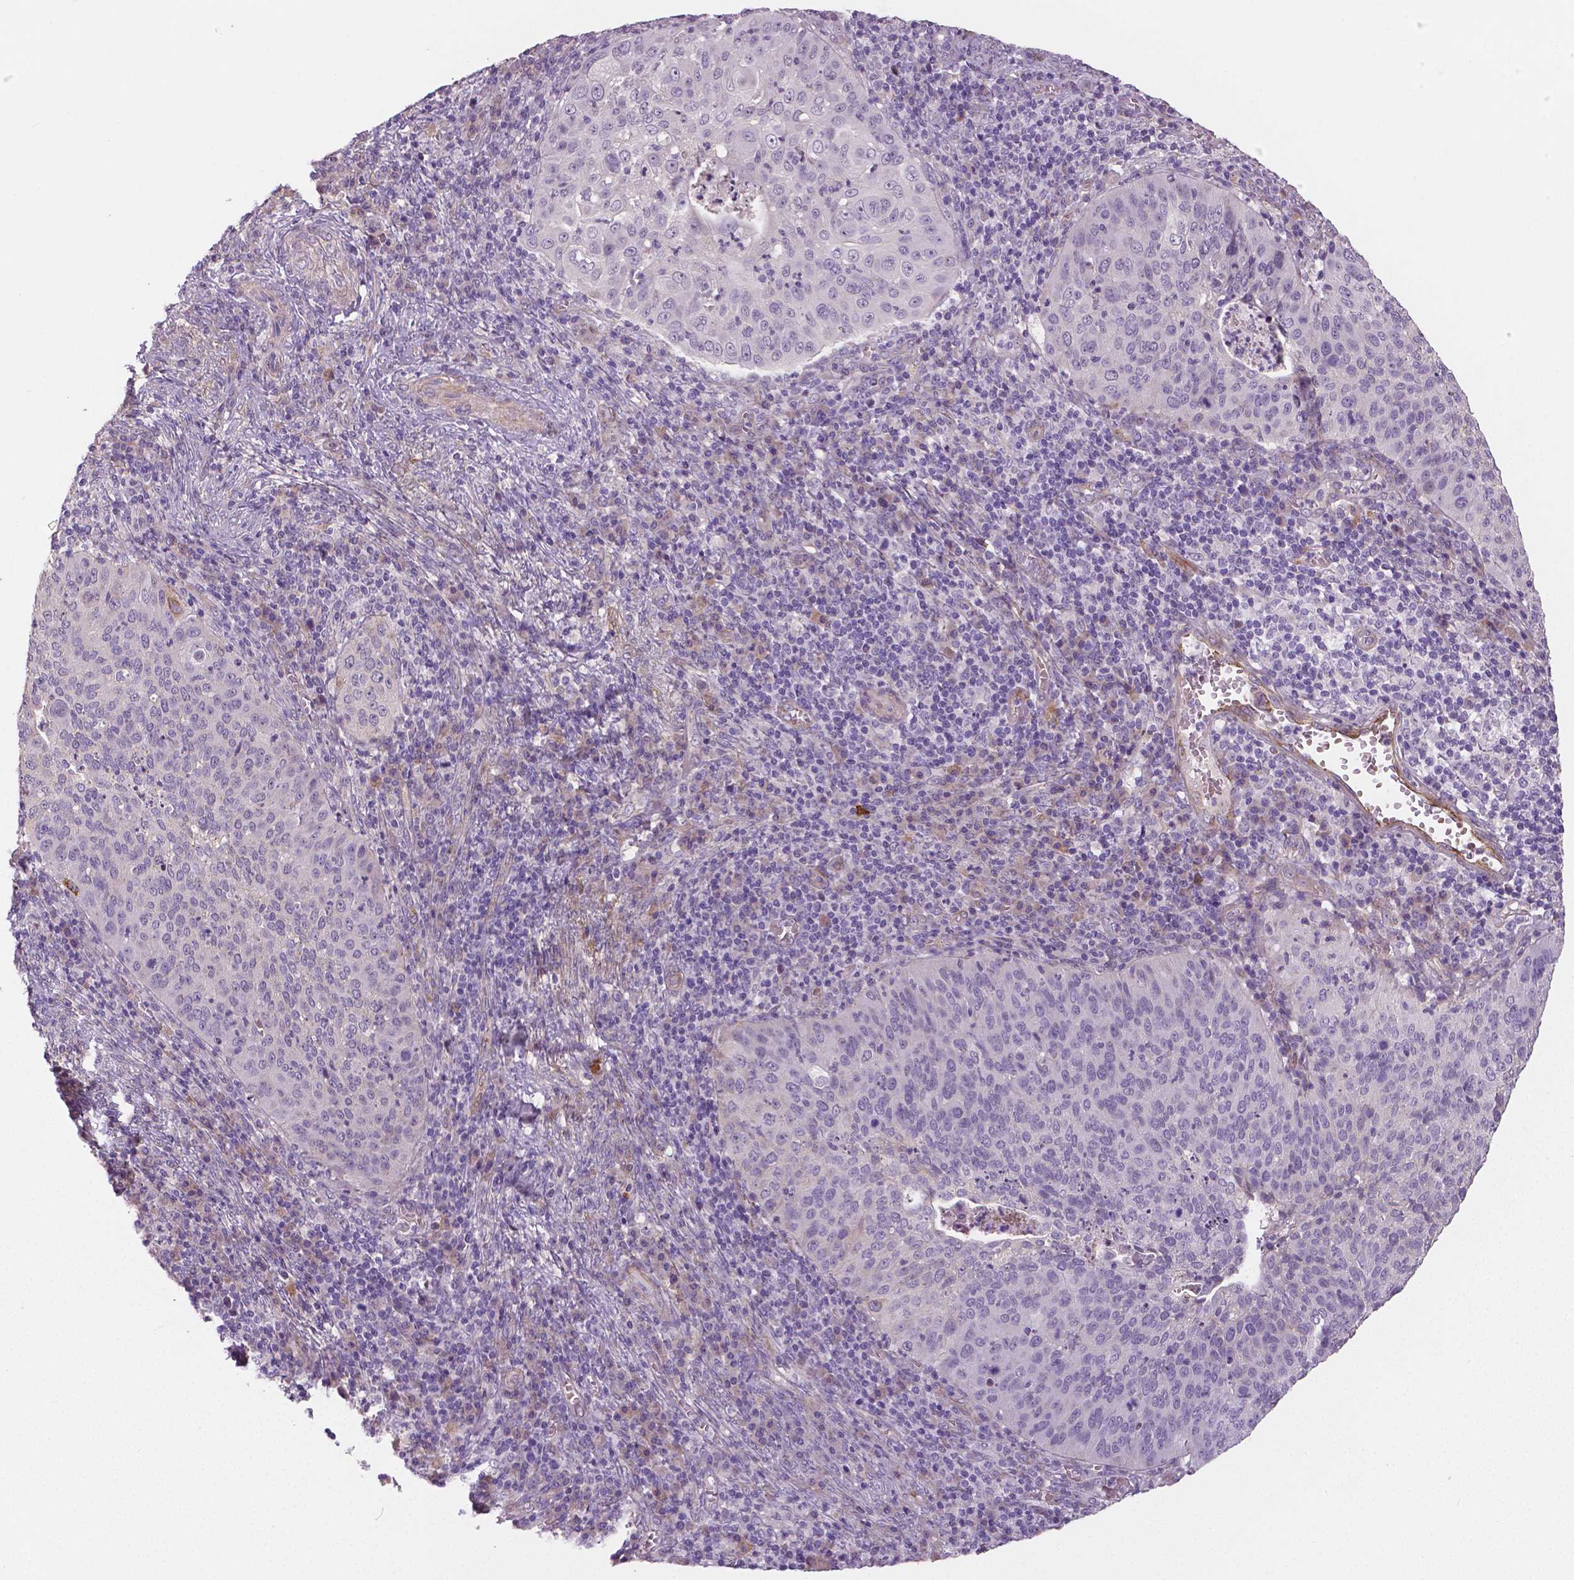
{"staining": {"intensity": "negative", "quantity": "none", "location": "none"}, "tissue": "cervical cancer", "cell_type": "Tumor cells", "image_type": "cancer", "snomed": [{"axis": "morphology", "description": "Squamous cell carcinoma, NOS"}, {"axis": "topography", "description": "Cervix"}], "caption": "Immunohistochemistry (IHC) histopathology image of neoplastic tissue: squamous cell carcinoma (cervical) stained with DAB reveals no significant protein expression in tumor cells.", "gene": "FLT1", "patient": {"sex": "female", "age": 39}}